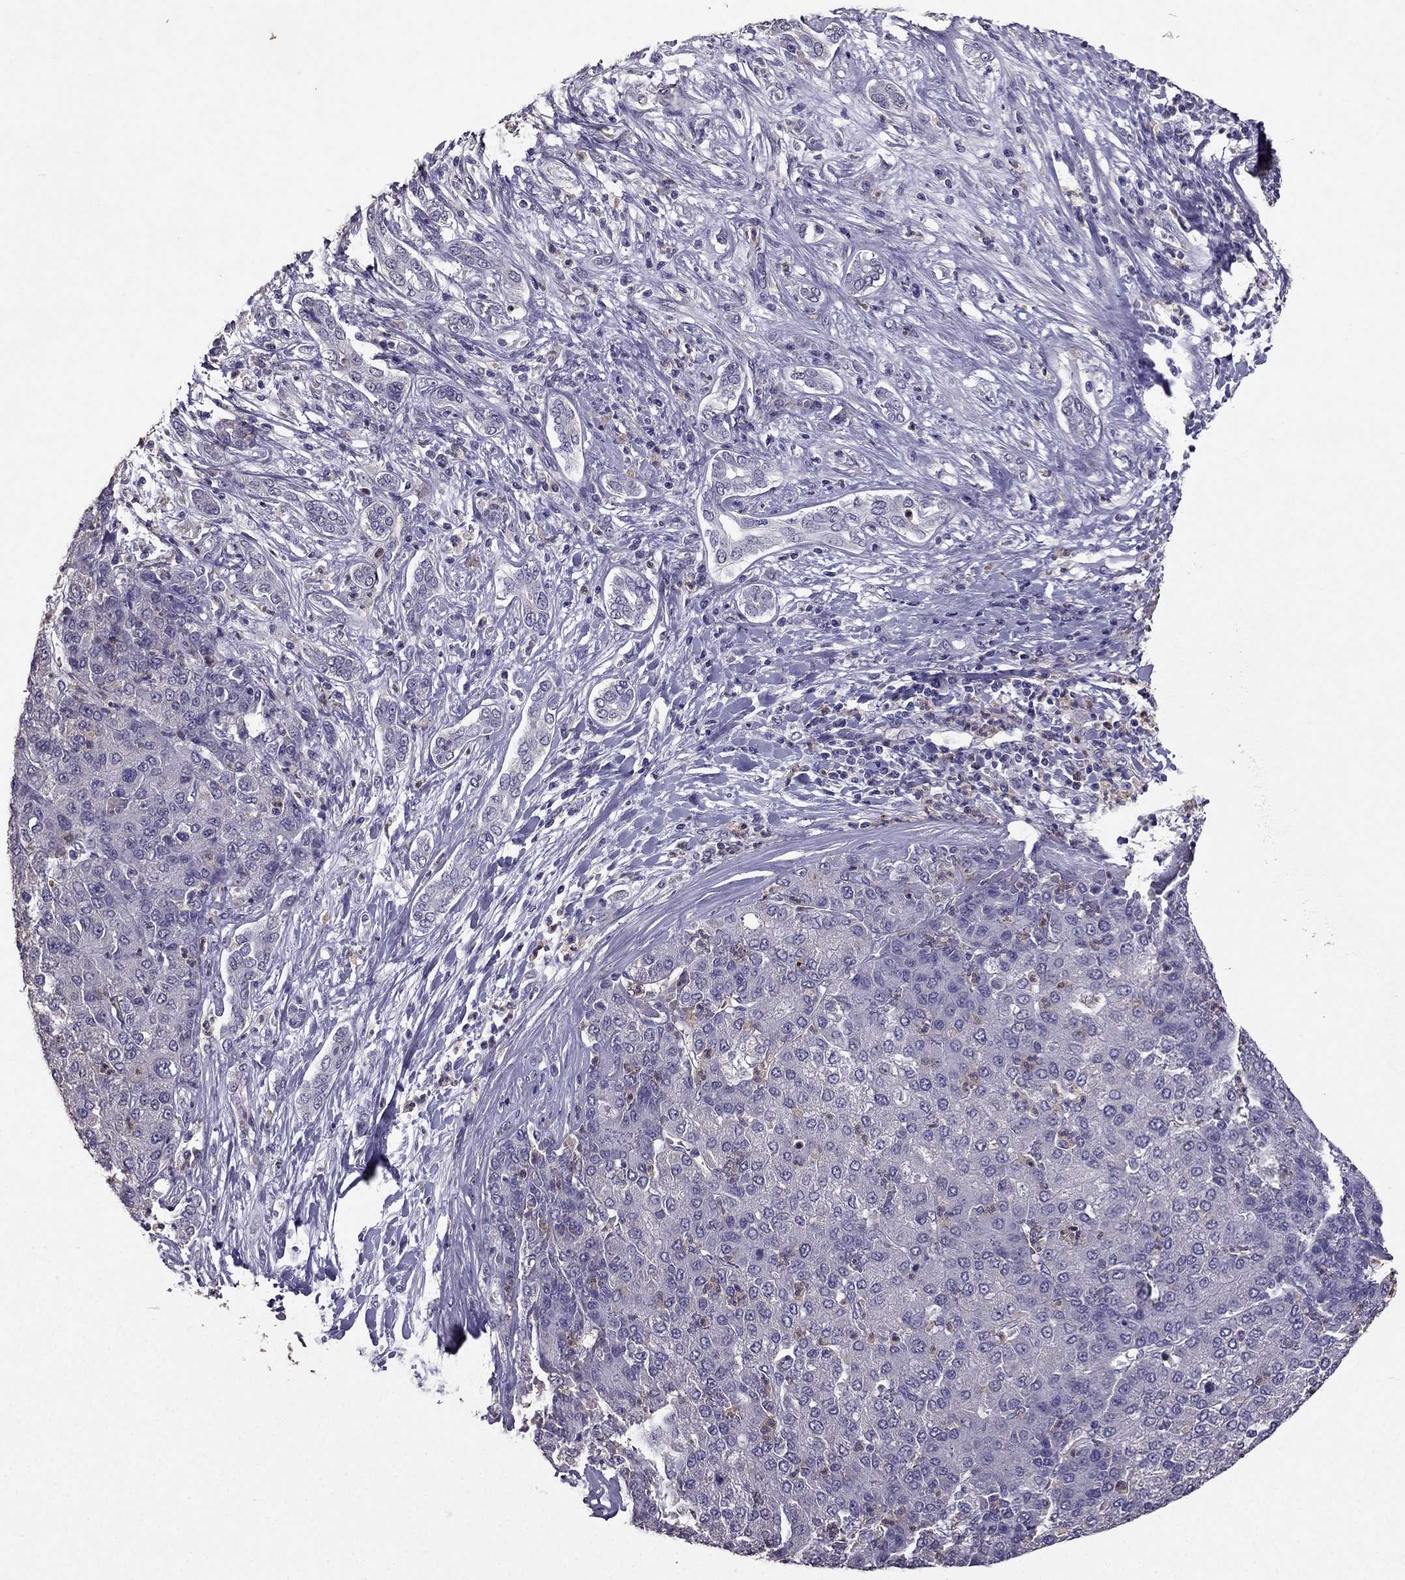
{"staining": {"intensity": "negative", "quantity": "none", "location": "none"}, "tissue": "liver cancer", "cell_type": "Tumor cells", "image_type": "cancer", "snomed": [{"axis": "morphology", "description": "Carcinoma, Hepatocellular, NOS"}, {"axis": "topography", "description": "Liver"}], "caption": "A histopathology image of liver cancer (hepatocellular carcinoma) stained for a protein shows no brown staining in tumor cells.", "gene": "RFLNB", "patient": {"sex": "male", "age": 65}}